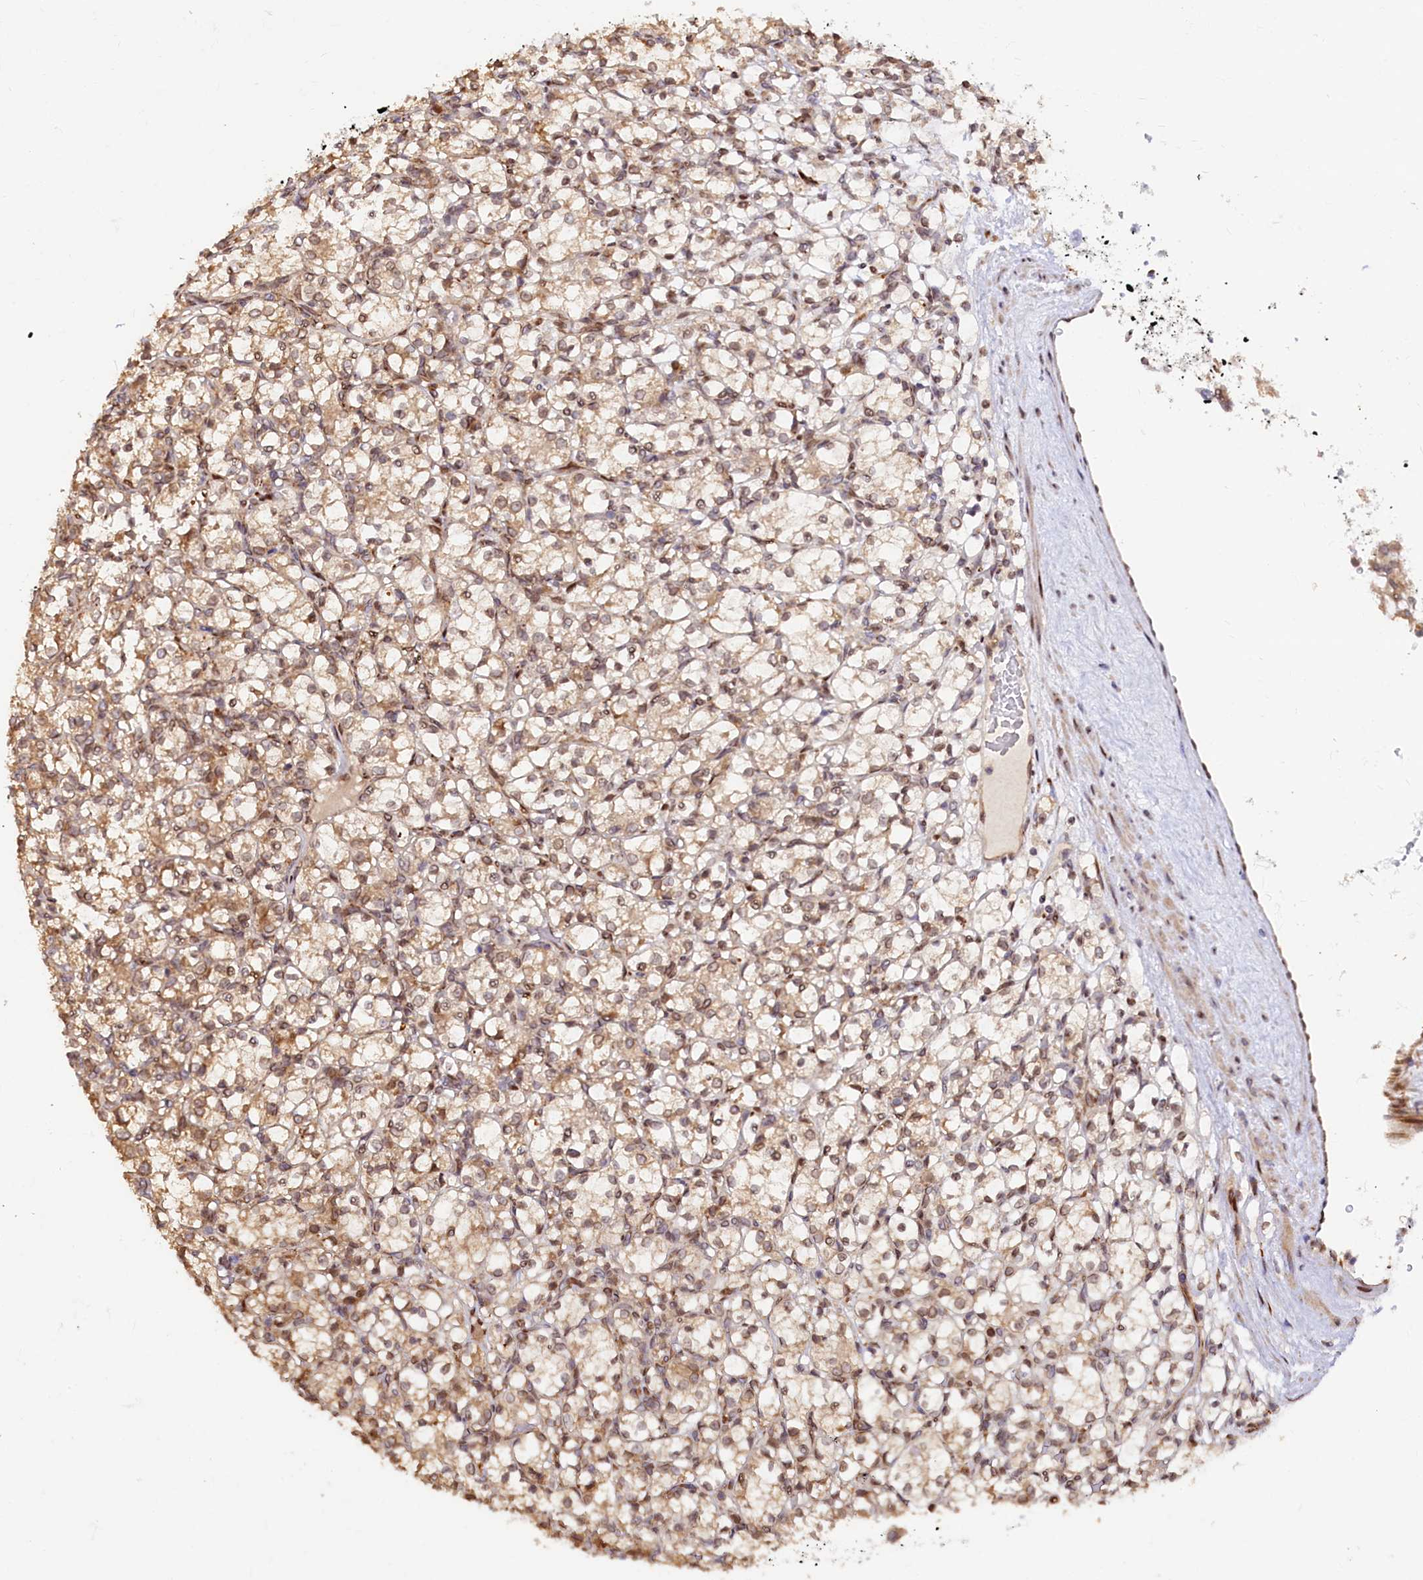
{"staining": {"intensity": "moderate", "quantity": ">75%", "location": "cytoplasmic/membranous,nuclear"}, "tissue": "renal cancer", "cell_type": "Tumor cells", "image_type": "cancer", "snomed": [{"axis": "morphology", "description": "Adenocarcinoma, NOS"}, {"axis": "topography", "description": "Kidney"}], "caption": "Protein staining of renal cancer tissue reveals moderate cytoplasmic/membranous and nuclear expression in about >75% of tumor cells.", "gene": "C5orf15", "patient": {"sex": "female", "age": 69}}